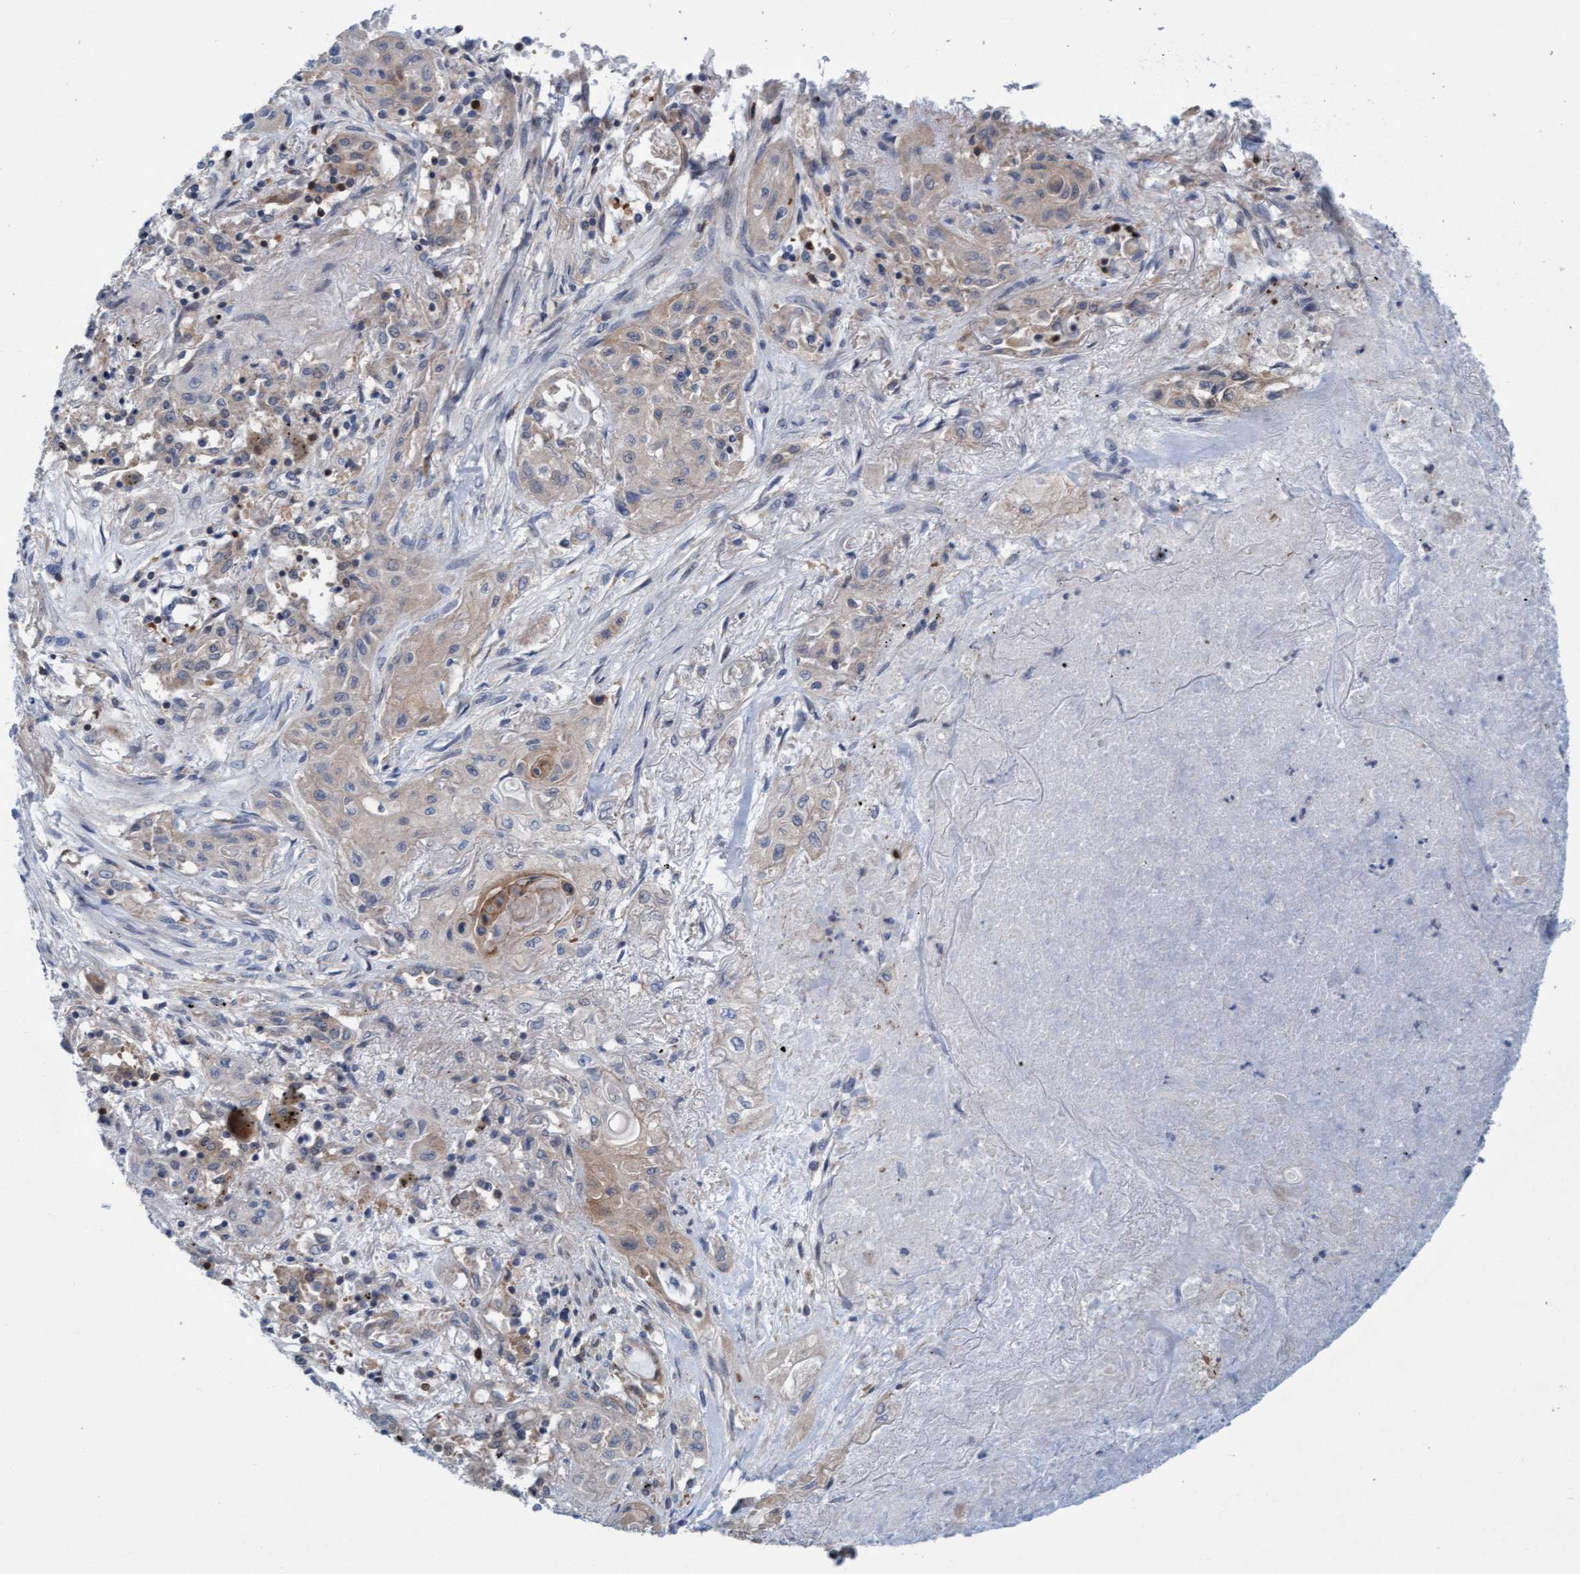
{"staining": {"intensity": "negative", "quantity": "none", "location": "none"}, "tissue": "lung cancer", "cell_type": "Tumor cells", "image_type": "cancer", "snomed": [{"axis": "morphology", "description": "Squamous cell carcinoma, NOS"}, {"axis": "topography", "description": "Lung"}], "caption": "High magnification brightfield microscopy of lung squamous cell carcinoma stained with DAB (brown) and counterstained with hematoxylin (blue): tumor cells show no significant positivity.", "gene": "KLHL25", "patient": {"sex": "female", "age": 47}}